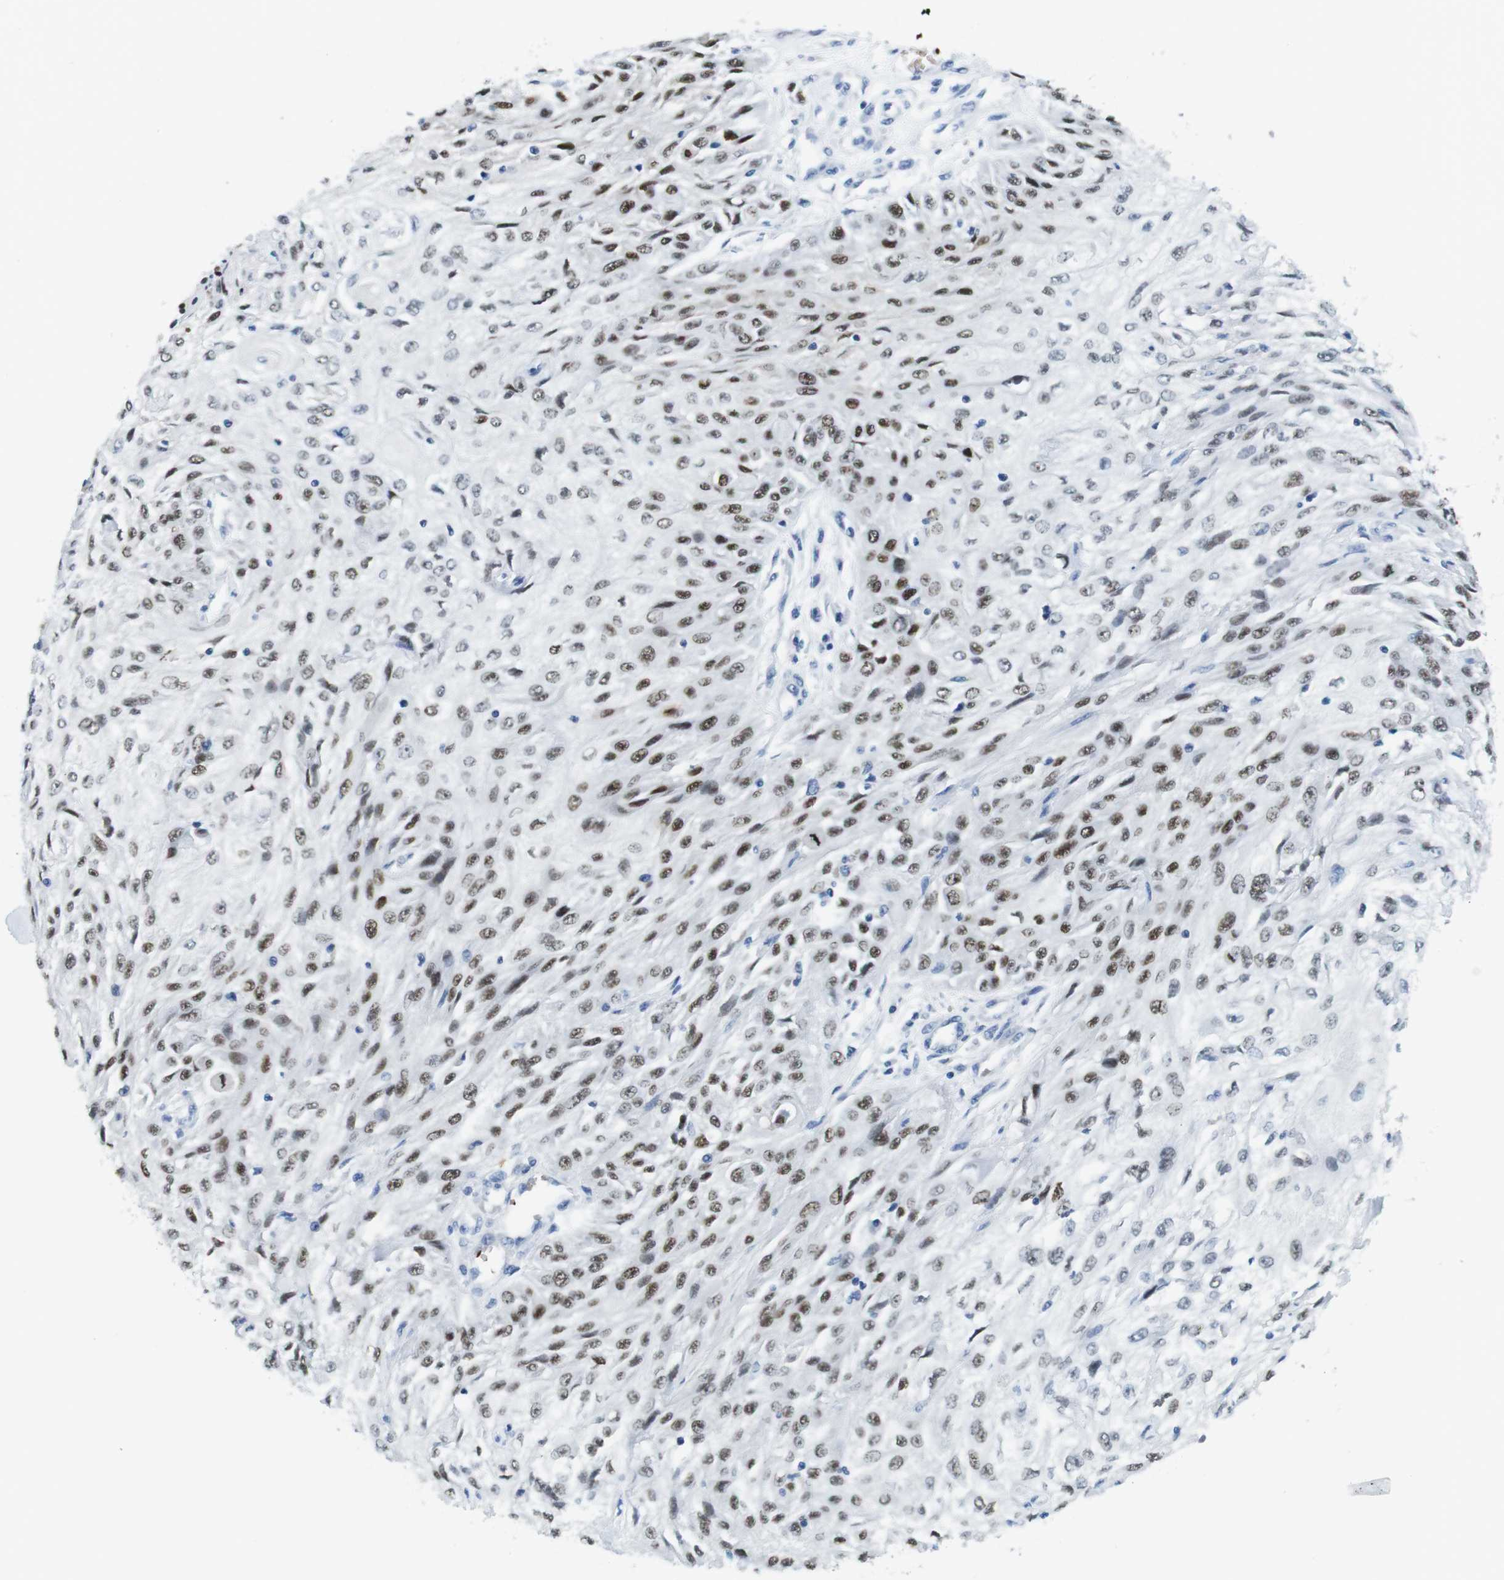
{"staining": {"intensity": "moderate", "quantity": ">75%", "location": "nuclear"}, "tissue": "skin cancer", "cell_type": "Tumor cells", "image_type": "cancer", "snomed": [{"axis": "morphology", "description": "Squamous cell carcinoma, NOS"}, {"axis": "topography", "description": "Skin"}], "caption": "Immunohistochemistry (IHC) micrograph of human squamous cell carcinoma (skin) stained for a protein (brown), which reveals medium levels of moderate nuclear staining in approximately >75% of tumor cells.", "gene": "TFAP2C", "patient": {"sex": "male", "age": 75}}